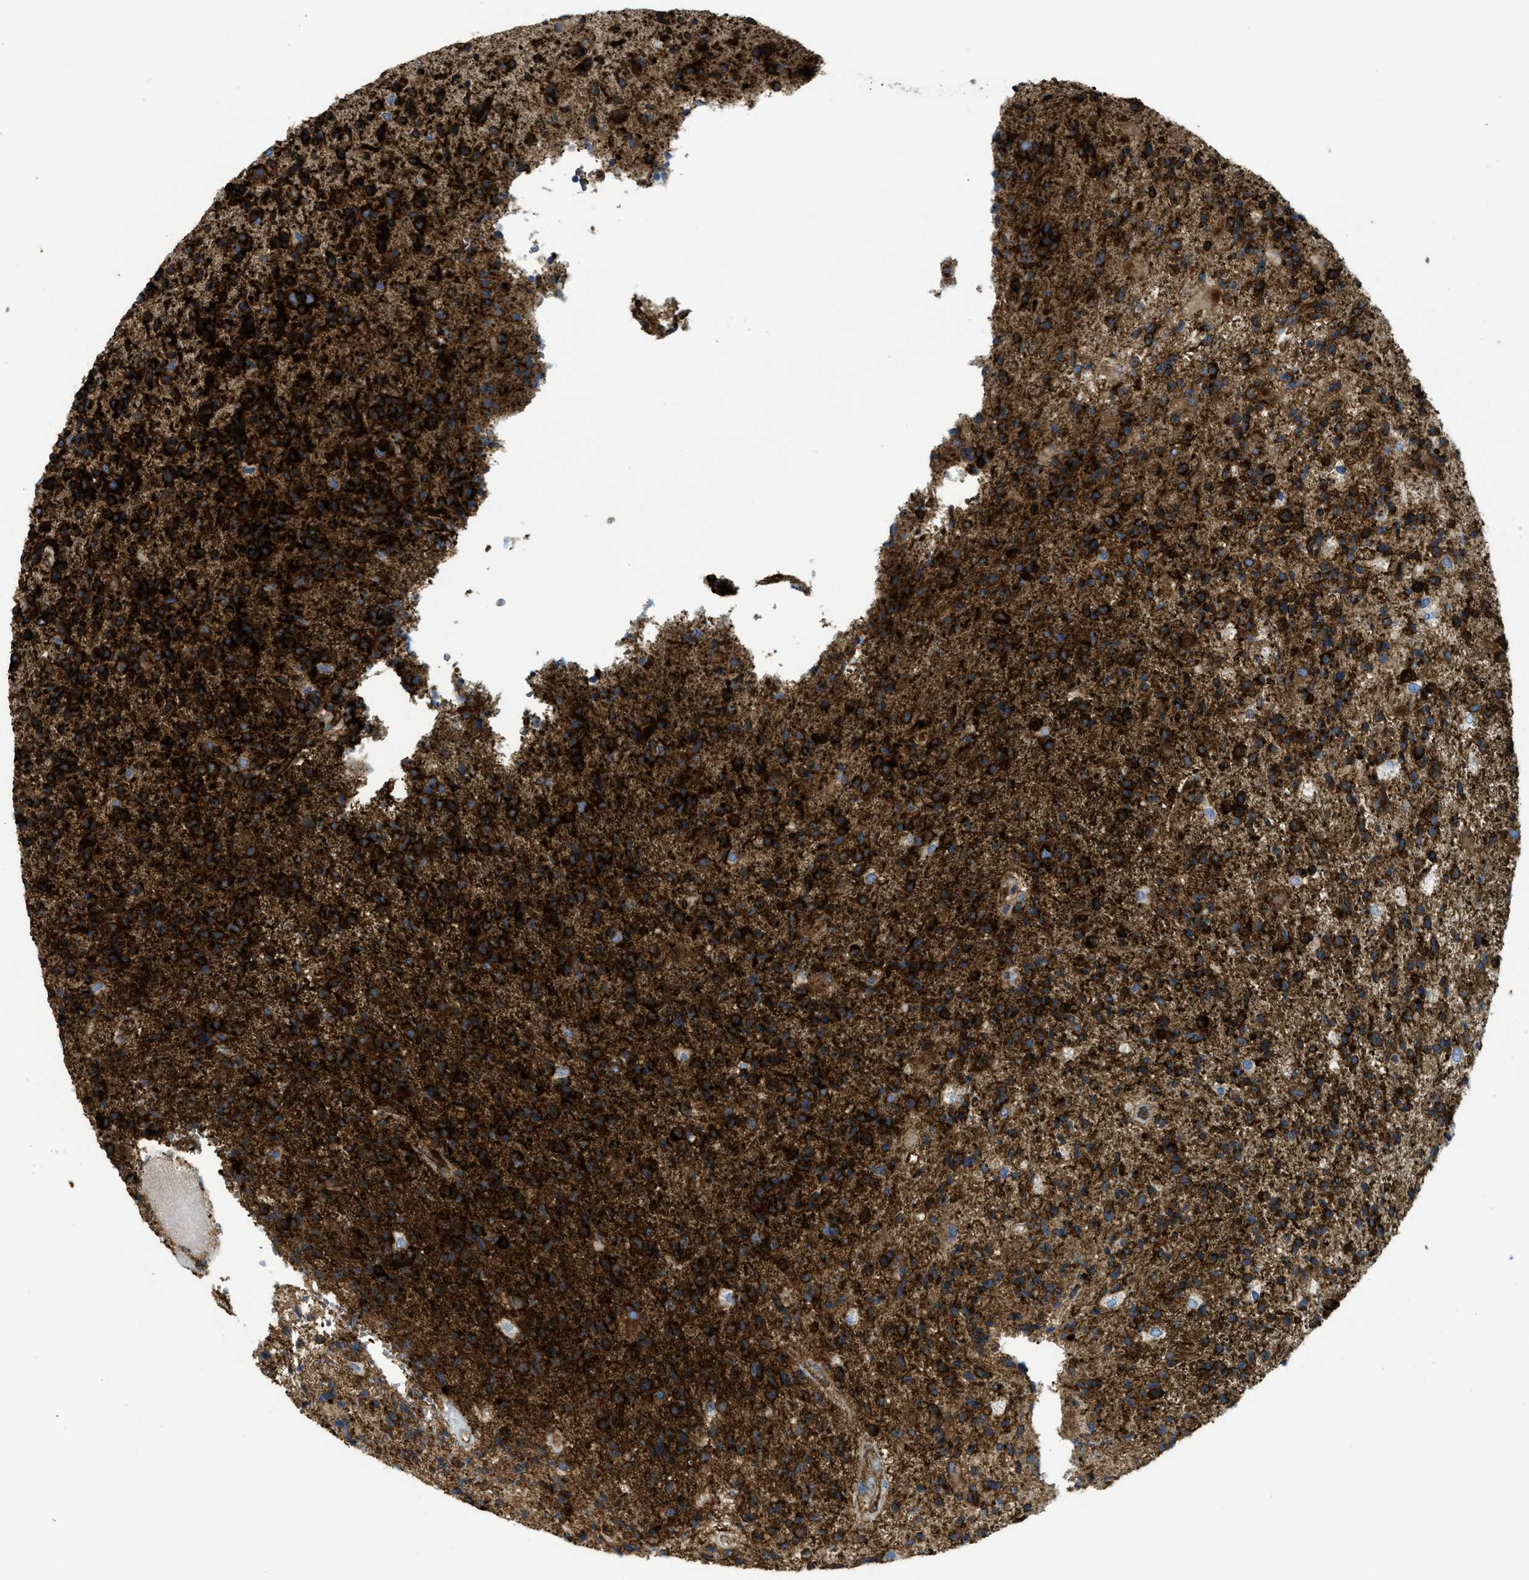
{"staining": {"intensity": "strong", "quantity": ">75%", "location": "cytoplasmic/membranous"}, "tissue": "glioma", "cell_type": "Tumor cells", "image_type": "cancer", "snomed": [{"axis": "morphology", "description": "Glioma, malignant, High grade"}, {"axis": "topography", "description": "Brain"}], "caption": "Glioma stained with a brown dye reveals strong cytoplasmic/membranous positive staining in about >75% of tumor cells.", "gene": "HIP1", "patient": {"sex": "male", "age": 72}}